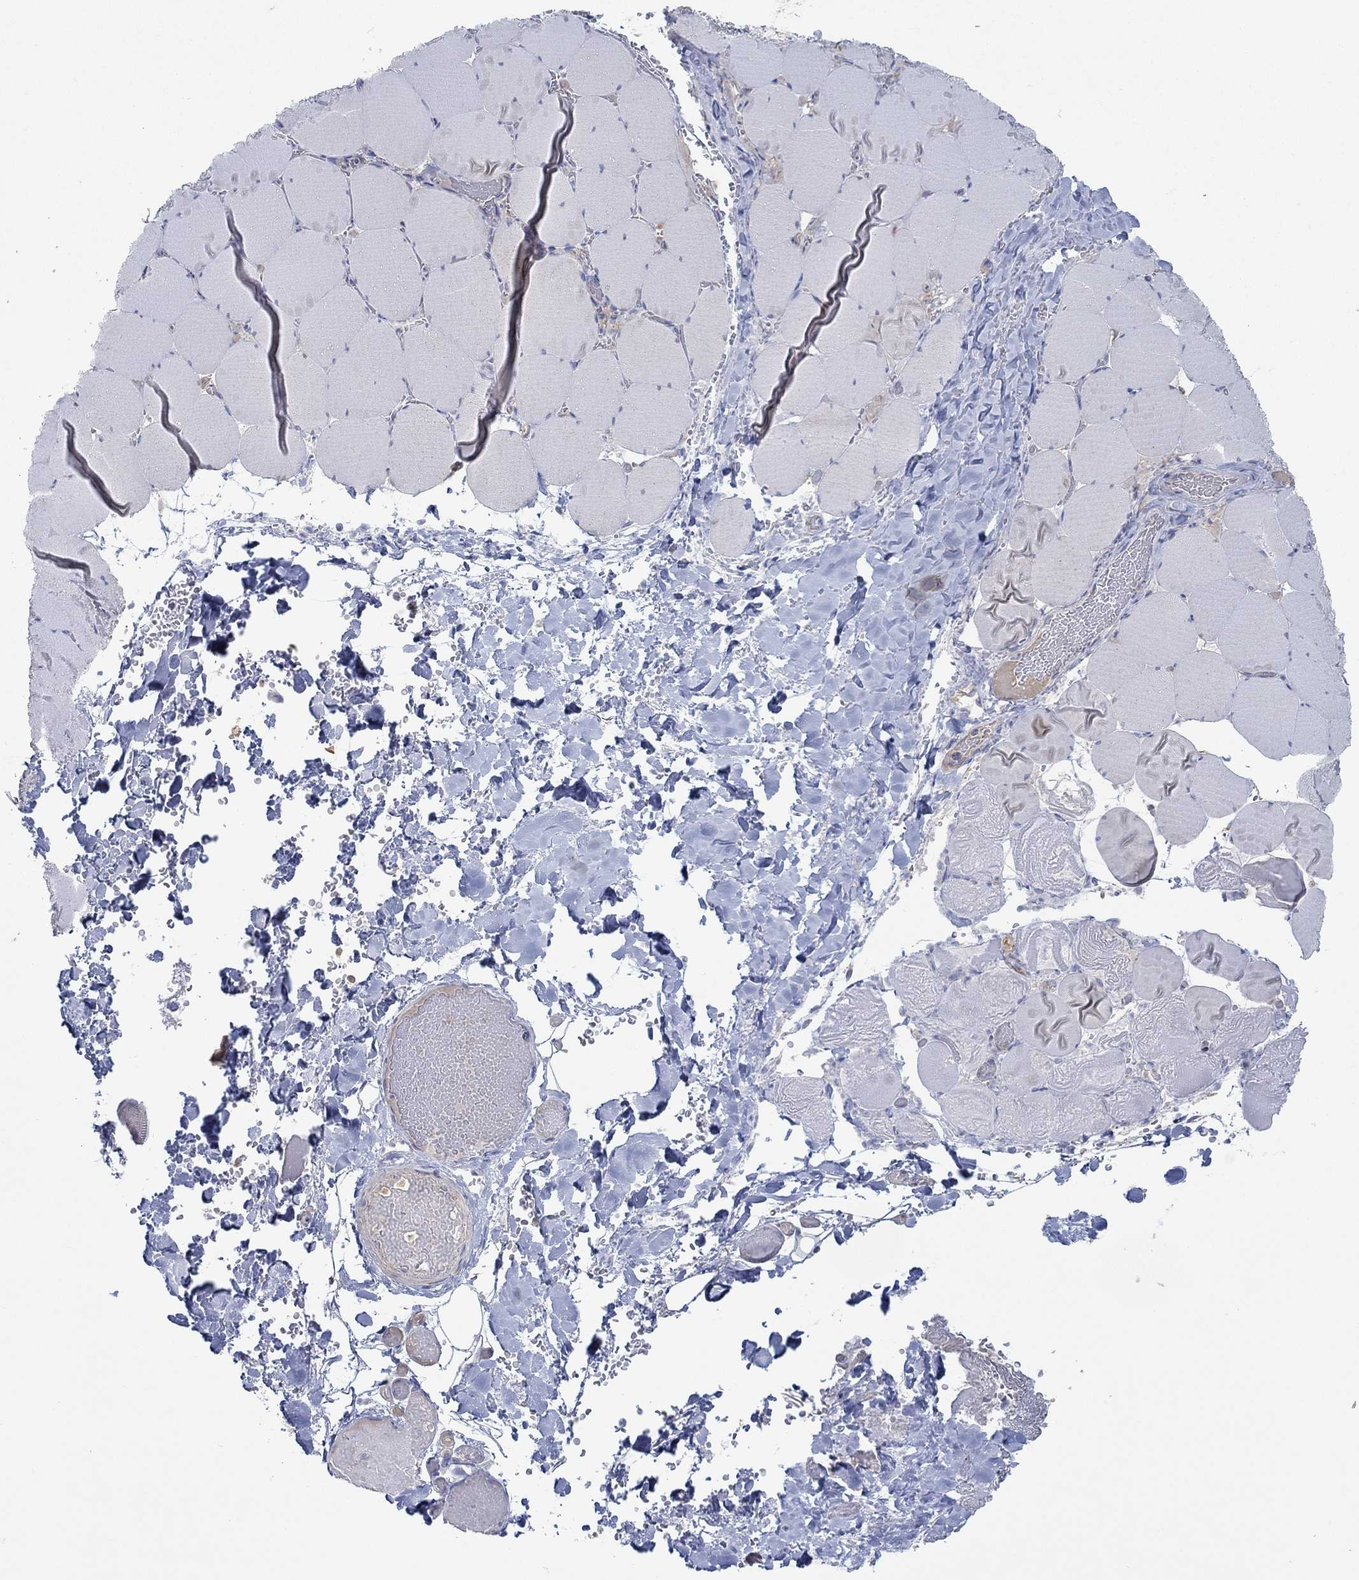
{"staining": {"intensity": "negative", "quantity": "none", "location": "none"}, "tissue": "skeletal muscle", "cell_type": "Myocytes", "image_type": "normal", "snomed": [{"axis": "morphology", "description": "Normal tissue, NOS"}, {"axis": "morphology", "description": "Malignant melanoma, Metastatic site"}, {"axis": "topography", "description": "Skeletal muscle"}], "caption": "Myocytes are negative for protein expression in unremarkable human skeletal muscle.", "gene": "SPAG9", "patient": {"sex": "male", "age": 50}}